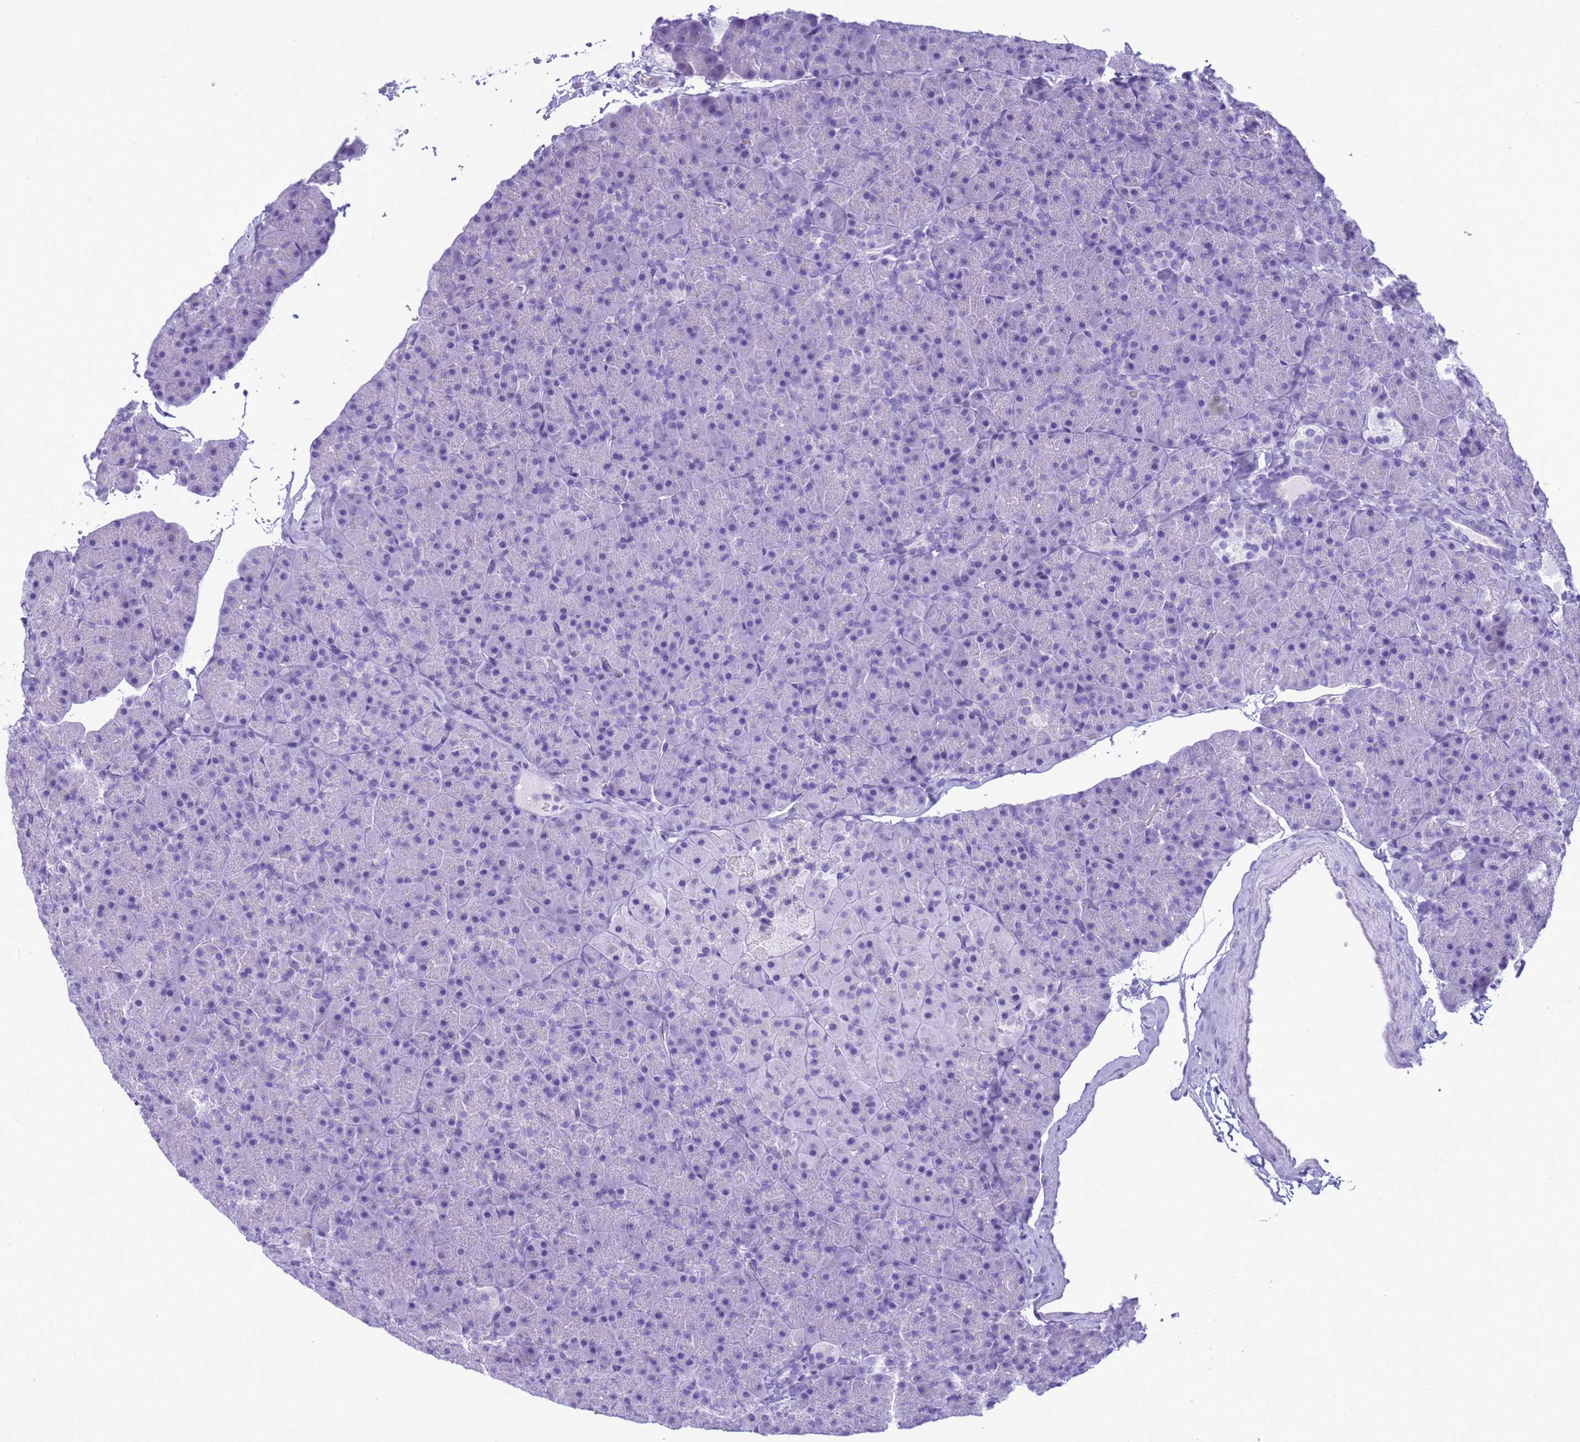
{"staining": {"intensity": "negative", "quantity": "none", "location": "none"}, "tissue": "pancreas", "cell_type": "Exocrine glandular cells", "image_type": "normal", "snomed": [{"axis": "morphology", "description": "Normal tissue, NOS"}, {"axis": "topography", "description": "Pancreas"}], "caption": "Protein analysis of unremarkable pancreas displays no significant expression in exocrine glandular cells.", "gene": "STATH", "patient": {"sex": "male", "age": 36}}